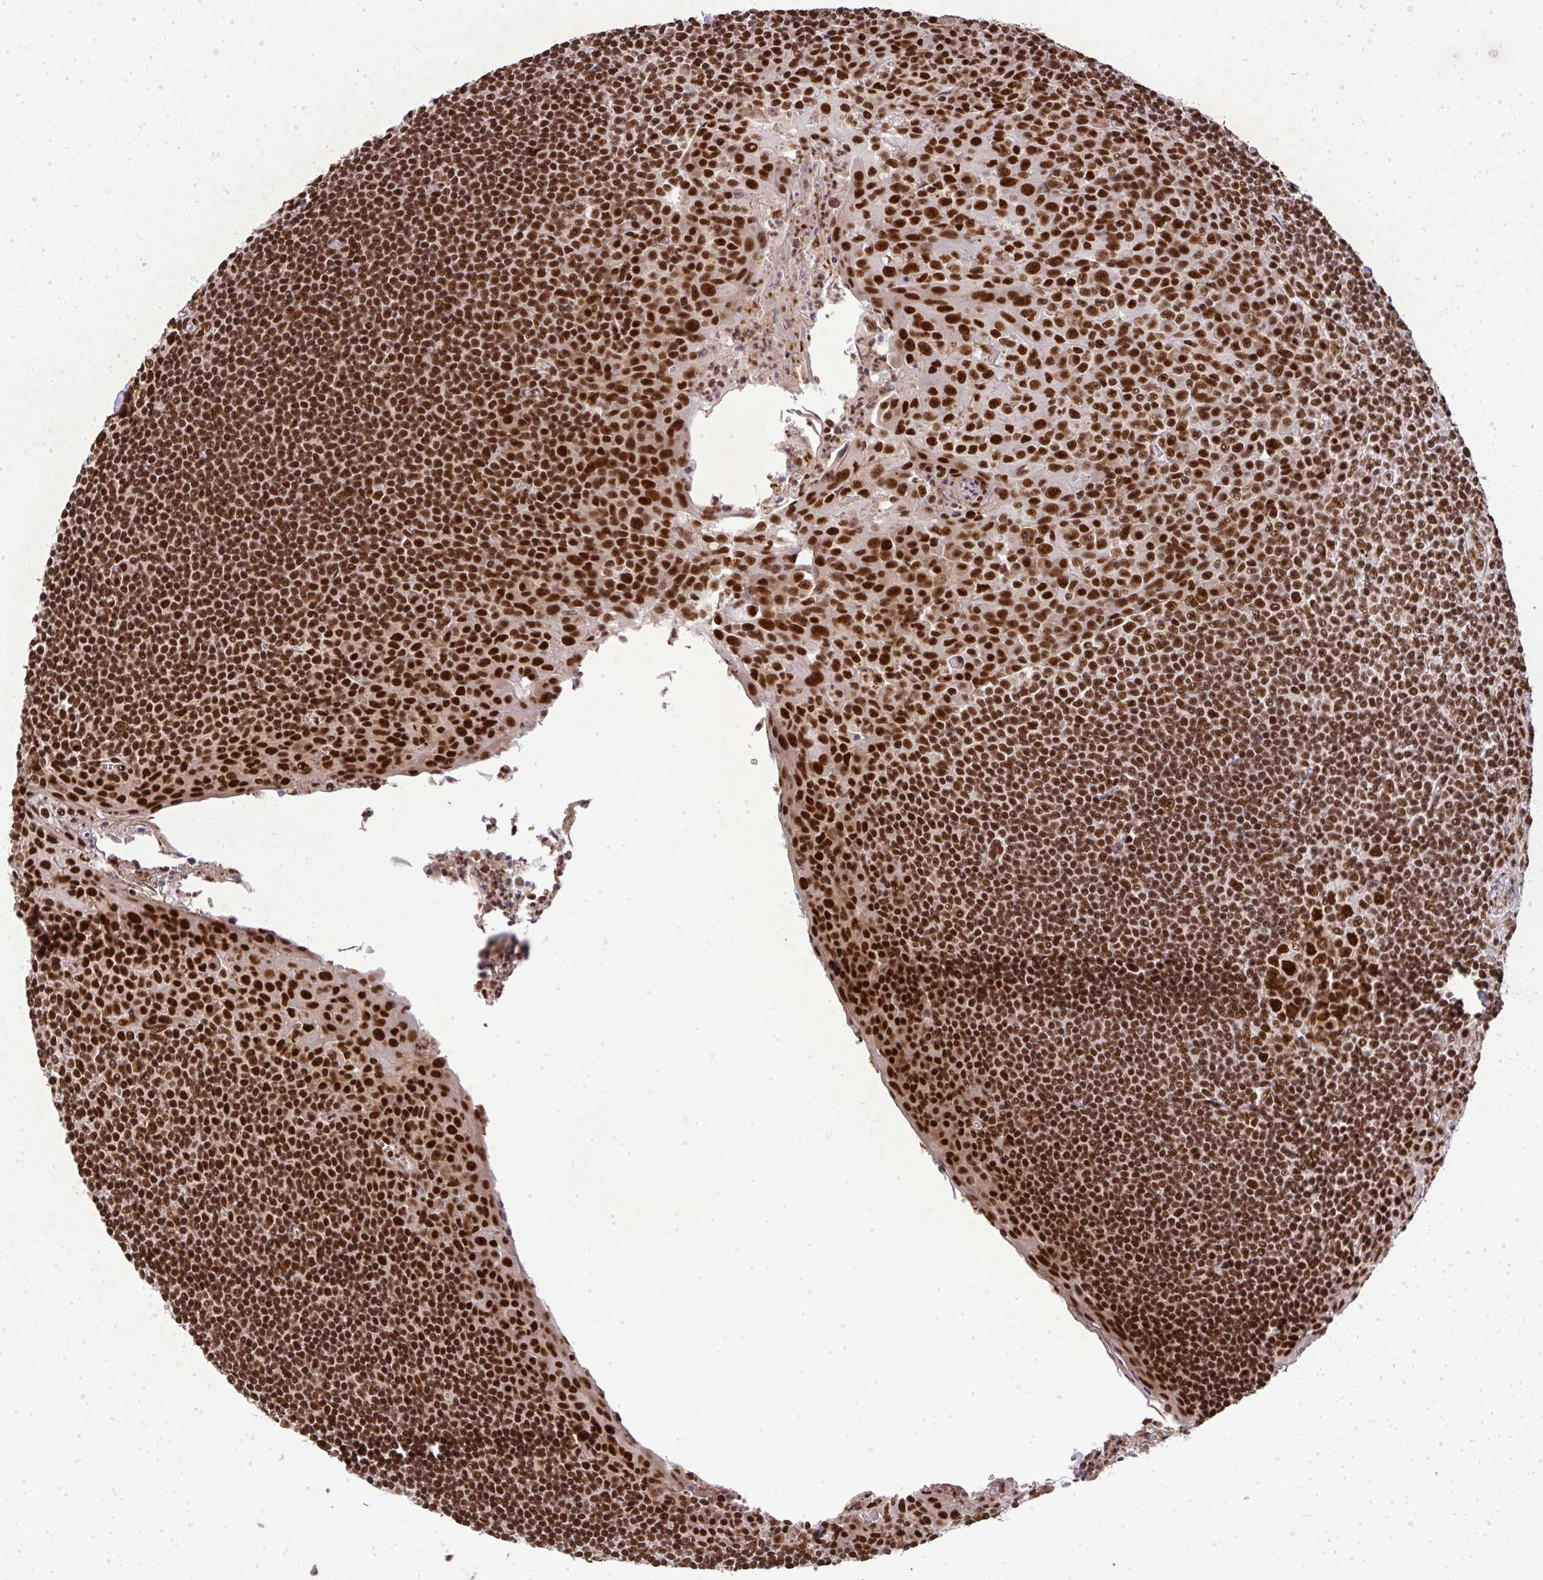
{"staining": {"intensity": "strong", "quantity": ">75%", "location": "nuclear"}, "tissue": "tonsil", "cell_type": "Germinal center cells", "image_type": "normal", "snomed": [{"axis": "morphology", "description": "Normal tissue, NOS"}, {"axis": "topography", "description": "Tonsil"}], "caption": "A brown stain labels strong nuclear expression of a protein in germinal center cells of benign human tonsil. The staining was performed using DAB to visualize the protein expression in brown, while the nuclei were stained in blue with hematoxylin (Magnification: 20x).", "gene": "U2AF1L4", "patient": {"sex": "male", "age": 27}}